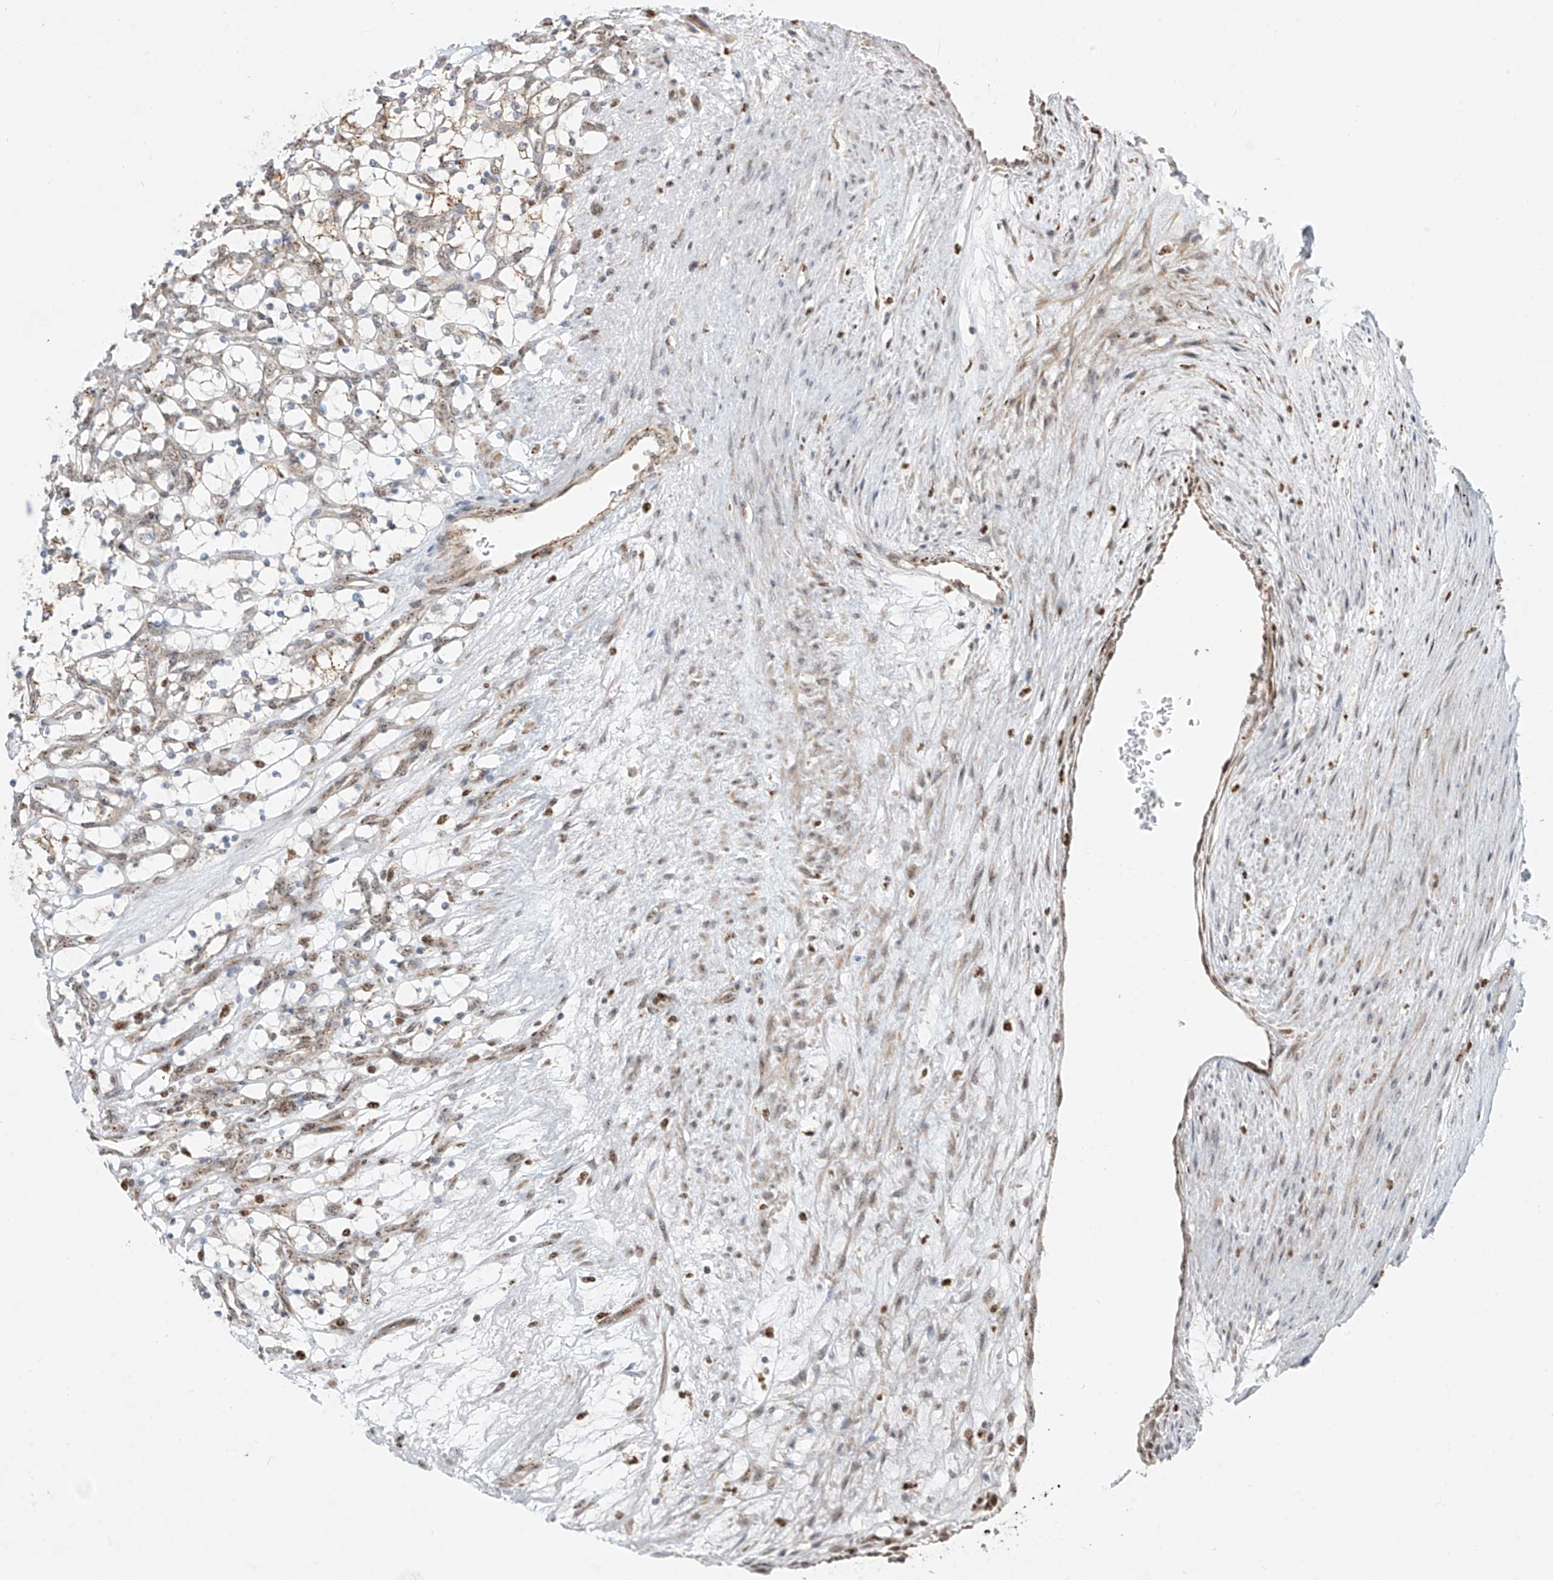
{"staining": {"intensity": "weak", "quantity": "<25%", "location": "cytoplasmic/membranous,nuclear"}, "tissue": "renal cancer", "cell_type": "Tumor cells", "image_type": "cancer", "snomed": [{"axis": "morphology", "description": "Adenocarcinoma, NOS"}, {"axis": "topography", "description": "Kidney"}], "caption": "This is an immunohistochemistry micrograph of human adenocarcinoma (renal). There is no positivity in tumor cells.", "gene": "ZBTB8A", "patient": {"sex": "female", "age": 69}}